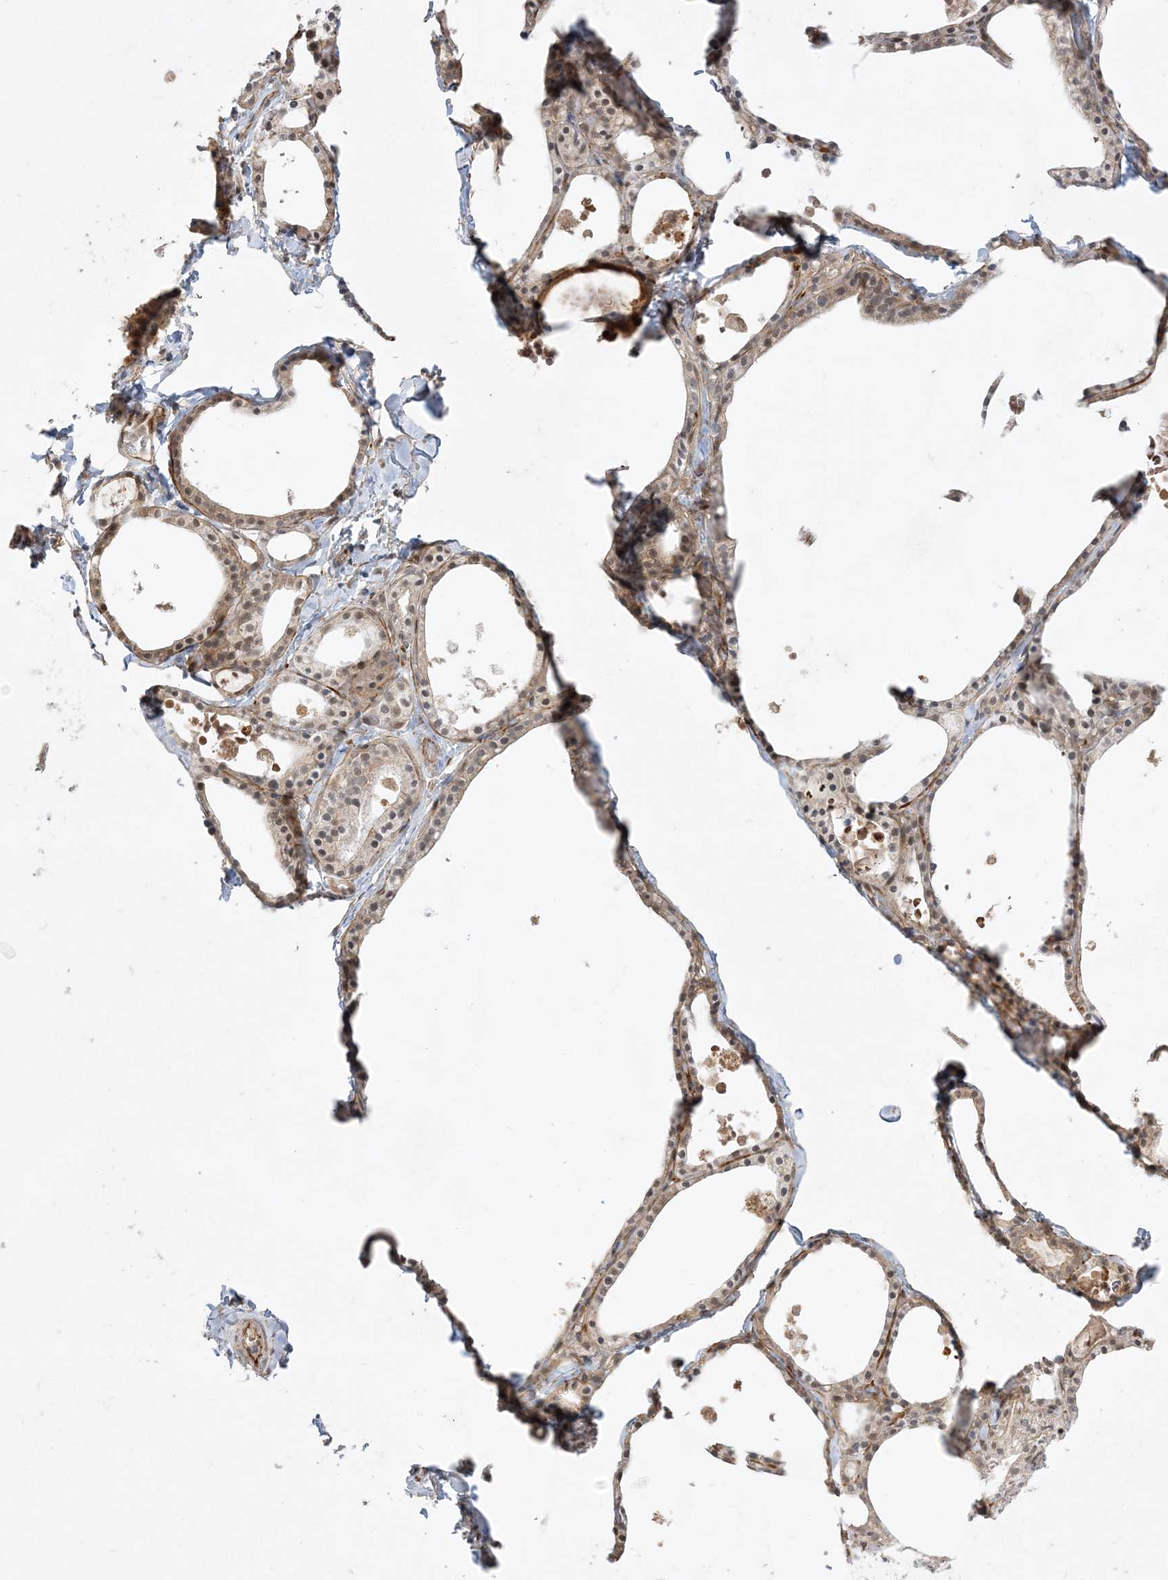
{"staining": {"intensity": "weak", "quantity": ">75%", "location": "cytoplasmic/membranous,nuclear"}, "tissue": "thyroid gland", "cell_type": "Glandular cells", "image_type": "normal", "snomed": [{"axis": "morphology", "description": "Normal tissue, NOS"}, {"axis": "topography", "description": "Thyroid gland"}], "caption": "A low amount of weak cytoplasmic/membranous,nuclear expression is appreciated in about >75% of glandular cells in normal thyroid gland.", "gene": "INPP1", "patient": {"sex": "male", "age": 56}}